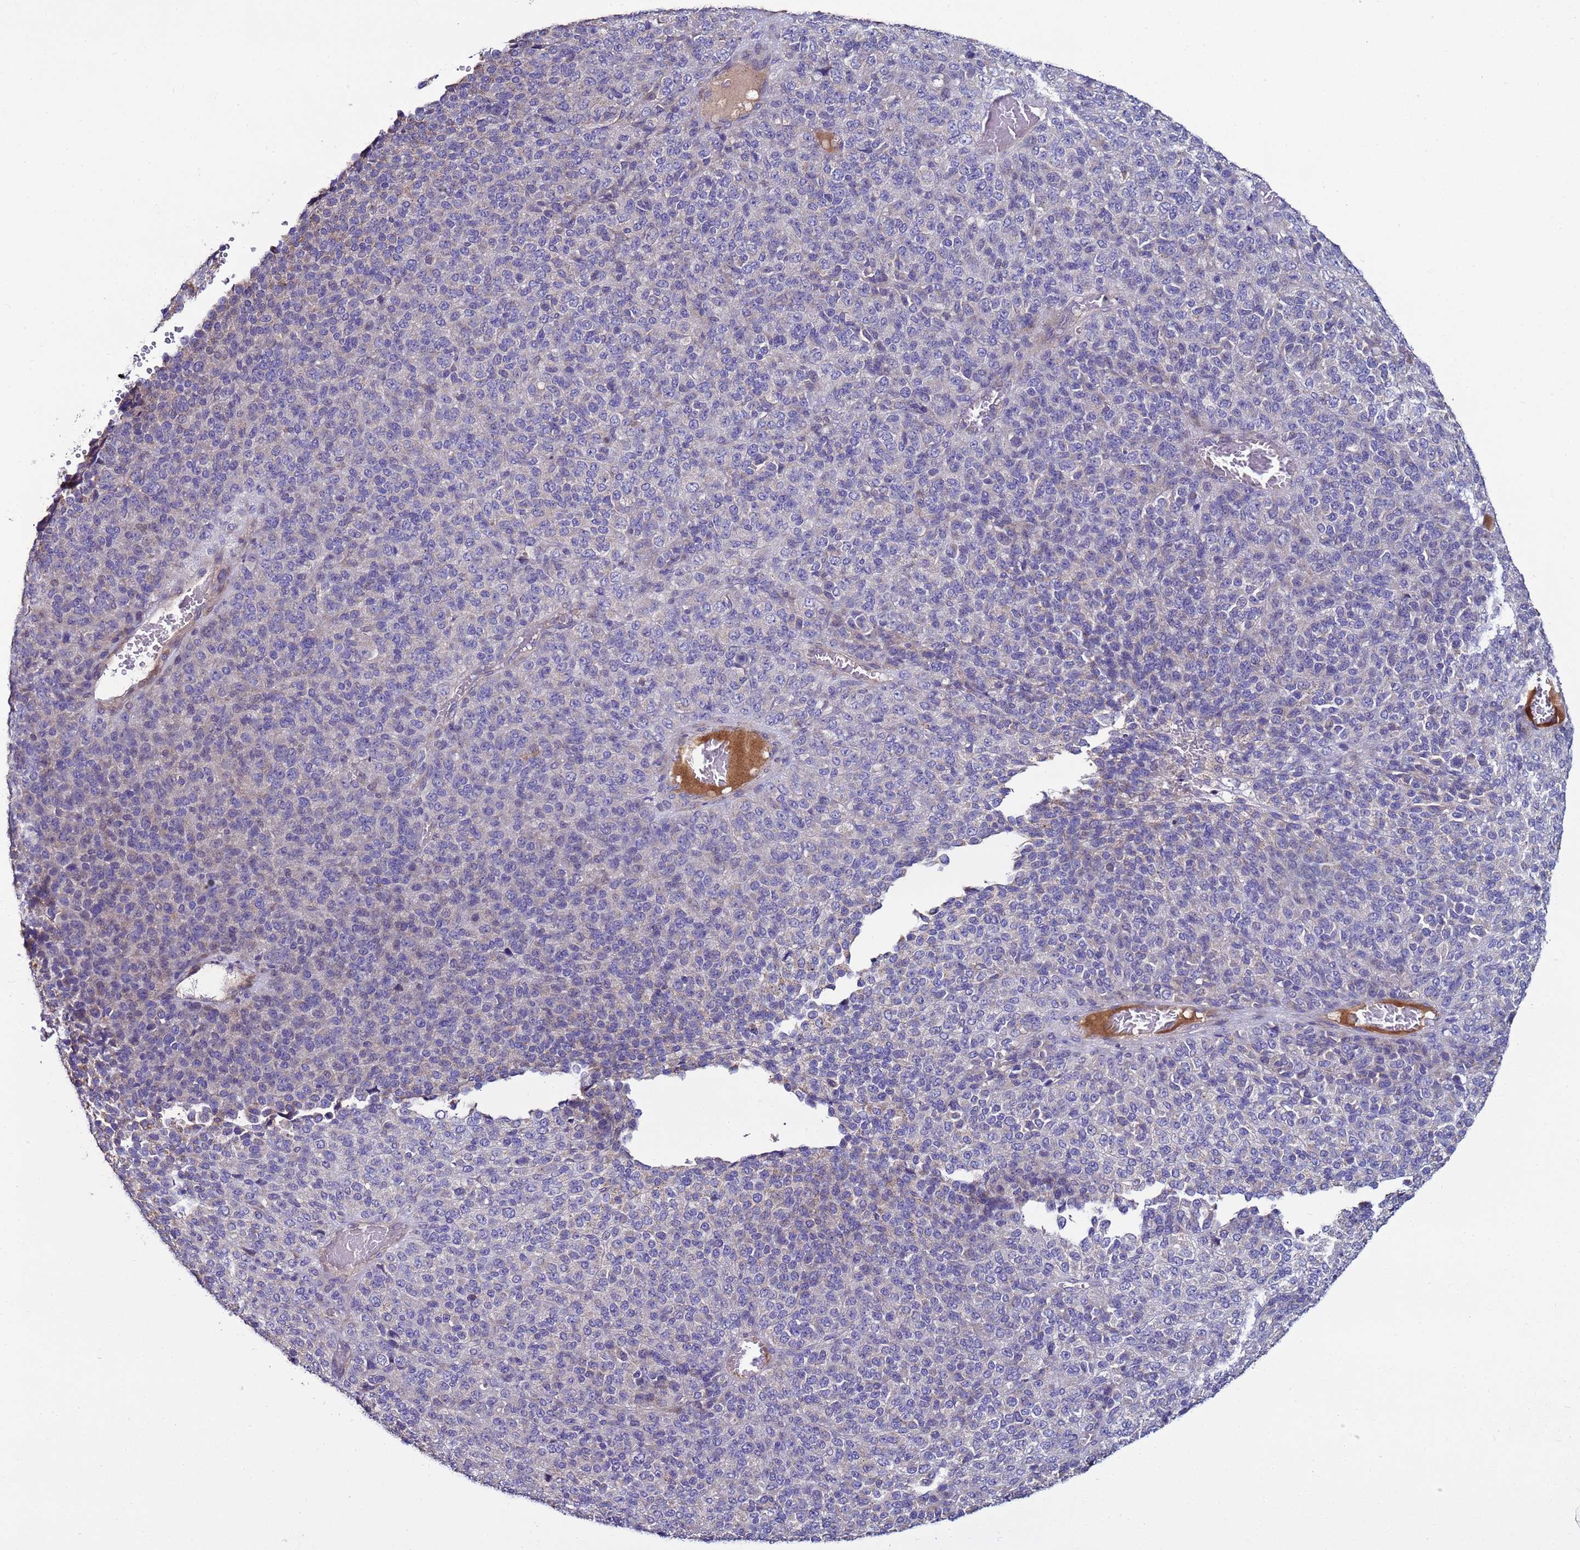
{"staining": {"intensity": "negative", "quantity": "none", "location": "none"}, "tissue": "melanoma", "cell_type": "Tumor cells", "image_type": "cancer", "snomed": [{"axis": "morphology", "description": "Malignant melanoma, Metastatic site"}, {"axis": "topography", "description": "Brain"}], "caption": "Tumor cells show no significant positivity in melanoma.", "gene": "RABL2B", "patient": {"sex": "female", "age": 56}}